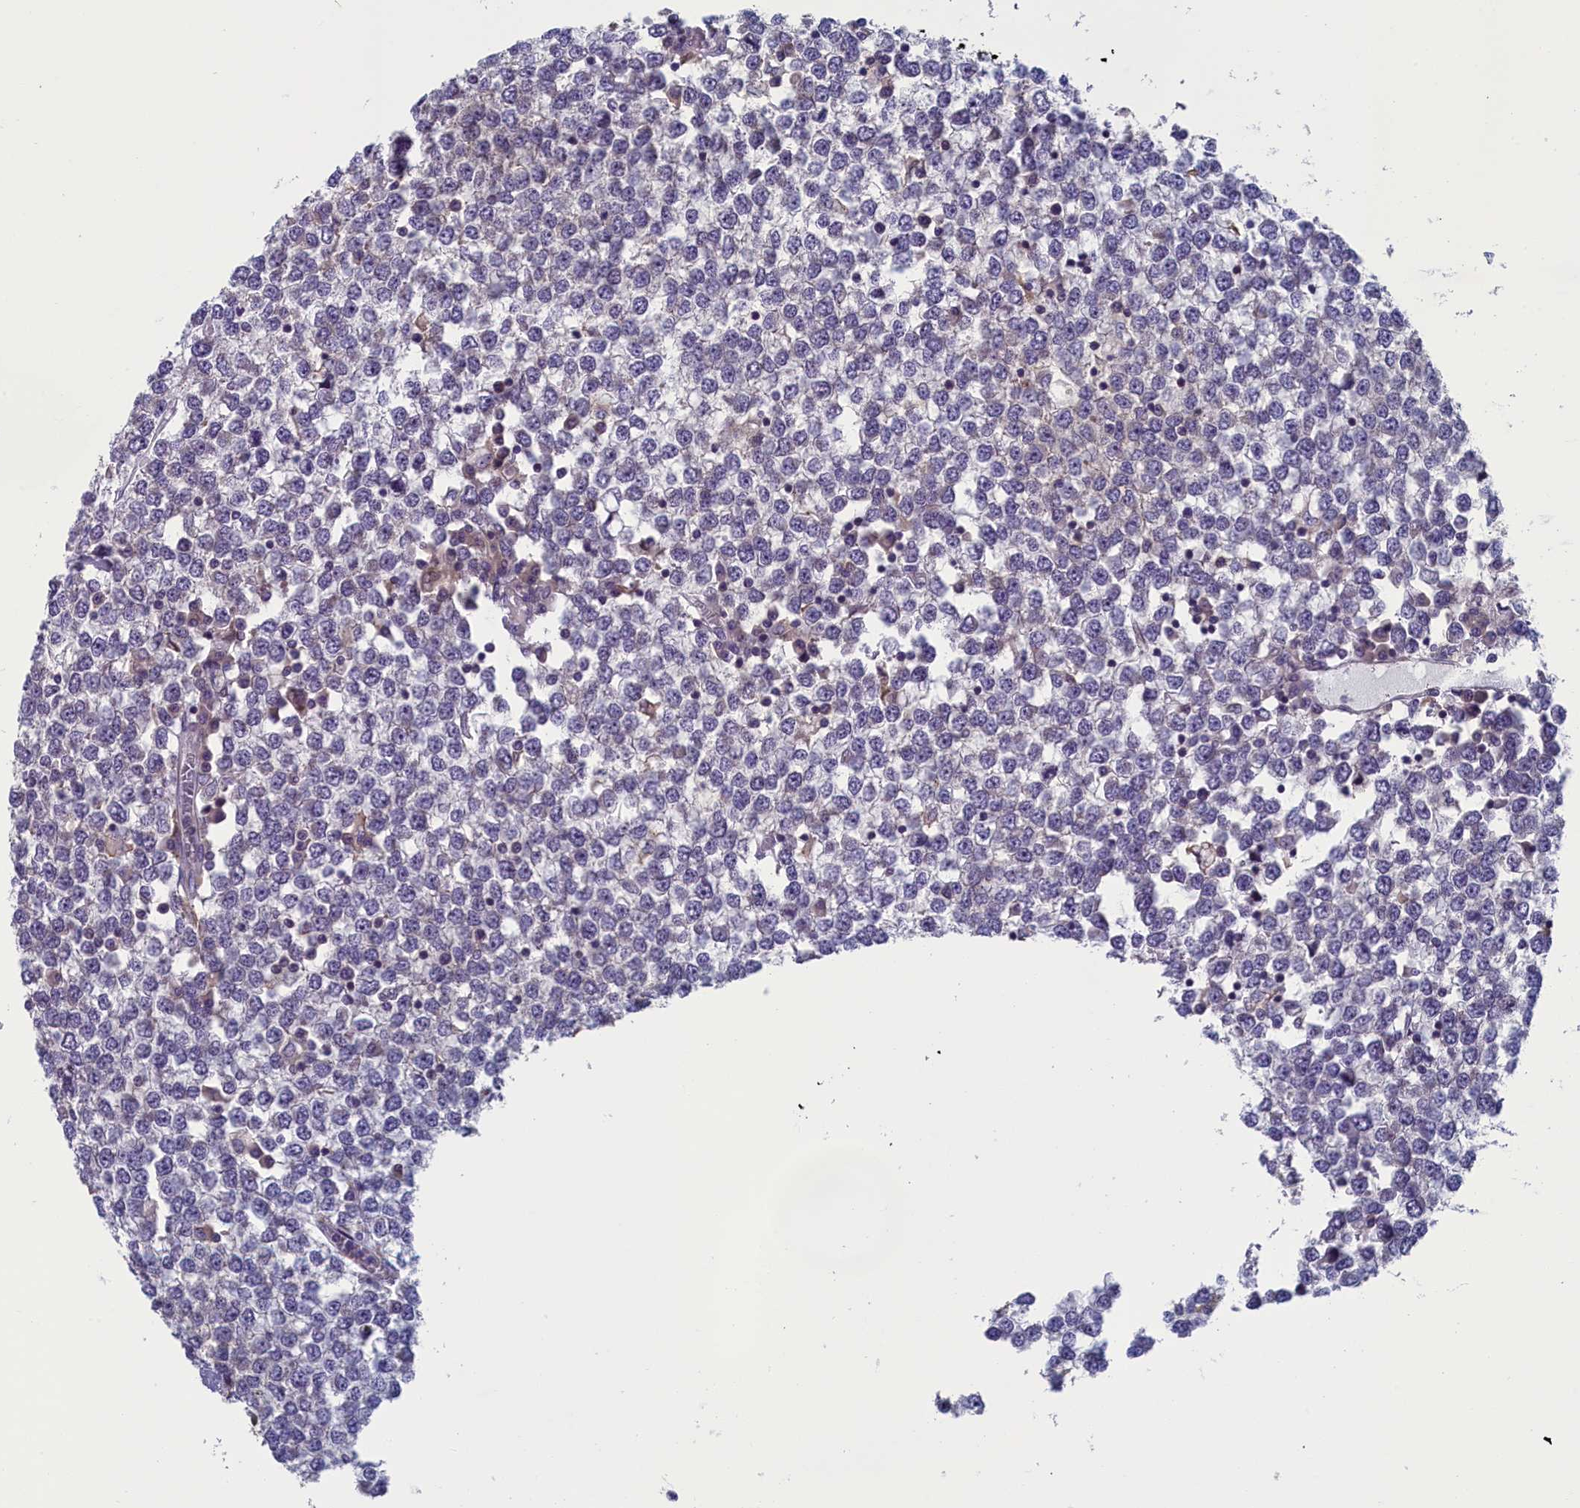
{"staining": {"intensity": "negative", "quantity": "none", "location": "none"}, "tissue": "testis cancer", "cell_type": "Tumor cells", "image_type": "cancer", "snomed": [{"axis": "morphology", "description": "Seminoma, NOS"}, {"axis": "topography", "description": "Testis"}], "caption": "Immunohistochemistry micrograph of neoplastic tissue: human testis cancer (seminoma) stained with DAB shows no significant protein staining in tumor cells.", "gene": "ANKRD39", "patient": {"sex": "male", "age": 65}}